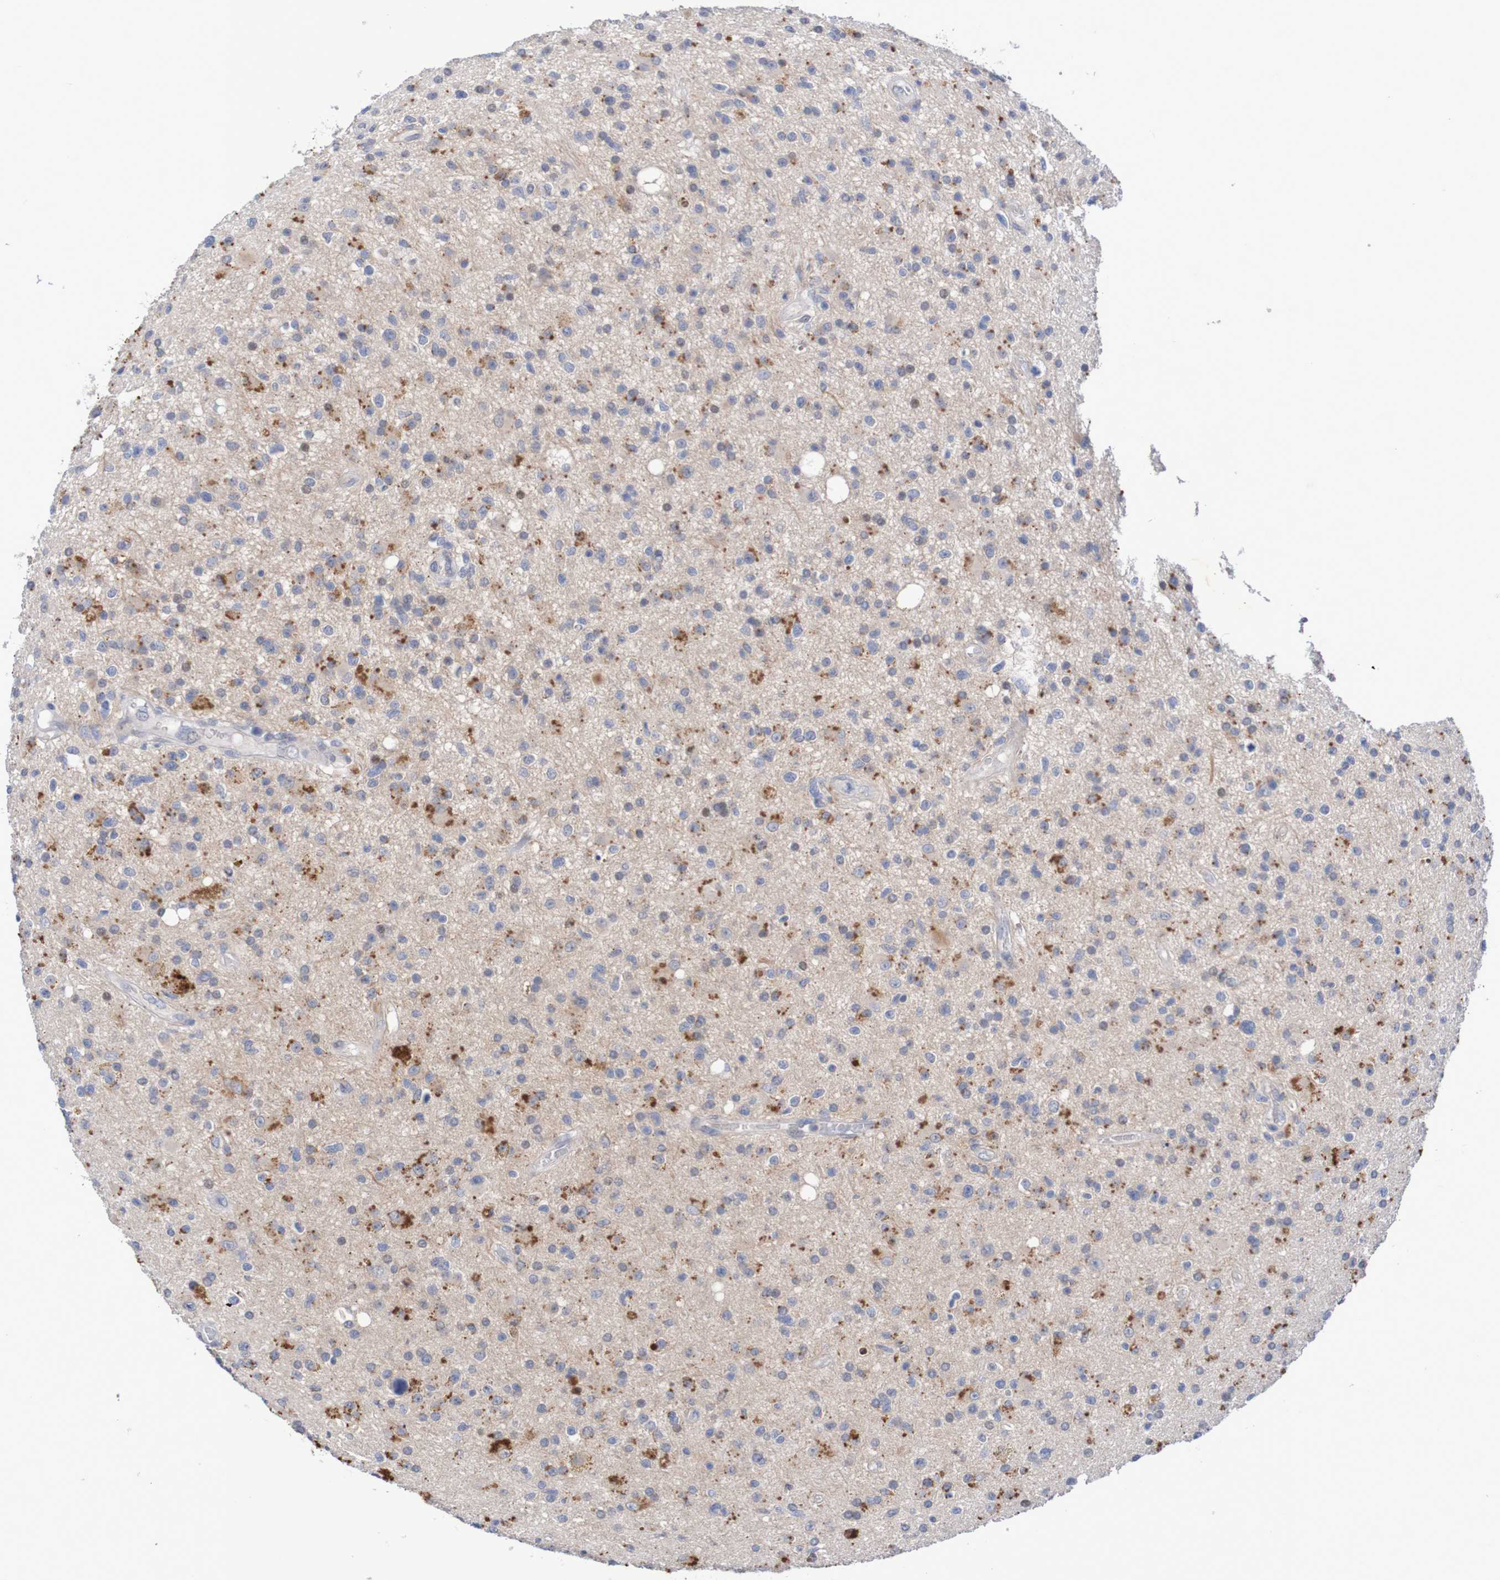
{"staining": {"intensity": "moderate", "quantity": "25%-75%", "location": "cytoplasmic/membranous"}, "tissue": "glioma", "cell_type": "Tumor cells", "image_type": "cancer", "snomed": [{"axis": "morphology", "description": "Glioma, malignant, High grade"}, {"axis": "topography", "description": "Brain"}], "caption": "Immunohistochemistry (IHC) histopathology image of neoplastic tissue: glioma stained using immunohistochemistry reveals medium levels of moderate protein expression localized specifically in the cytoplasmic/membranous of tumor cells, appearing as a cytoplasmic/membranous brown color.", "gene": "FBP2", "patient": {"sex": "male", "age": 33}}